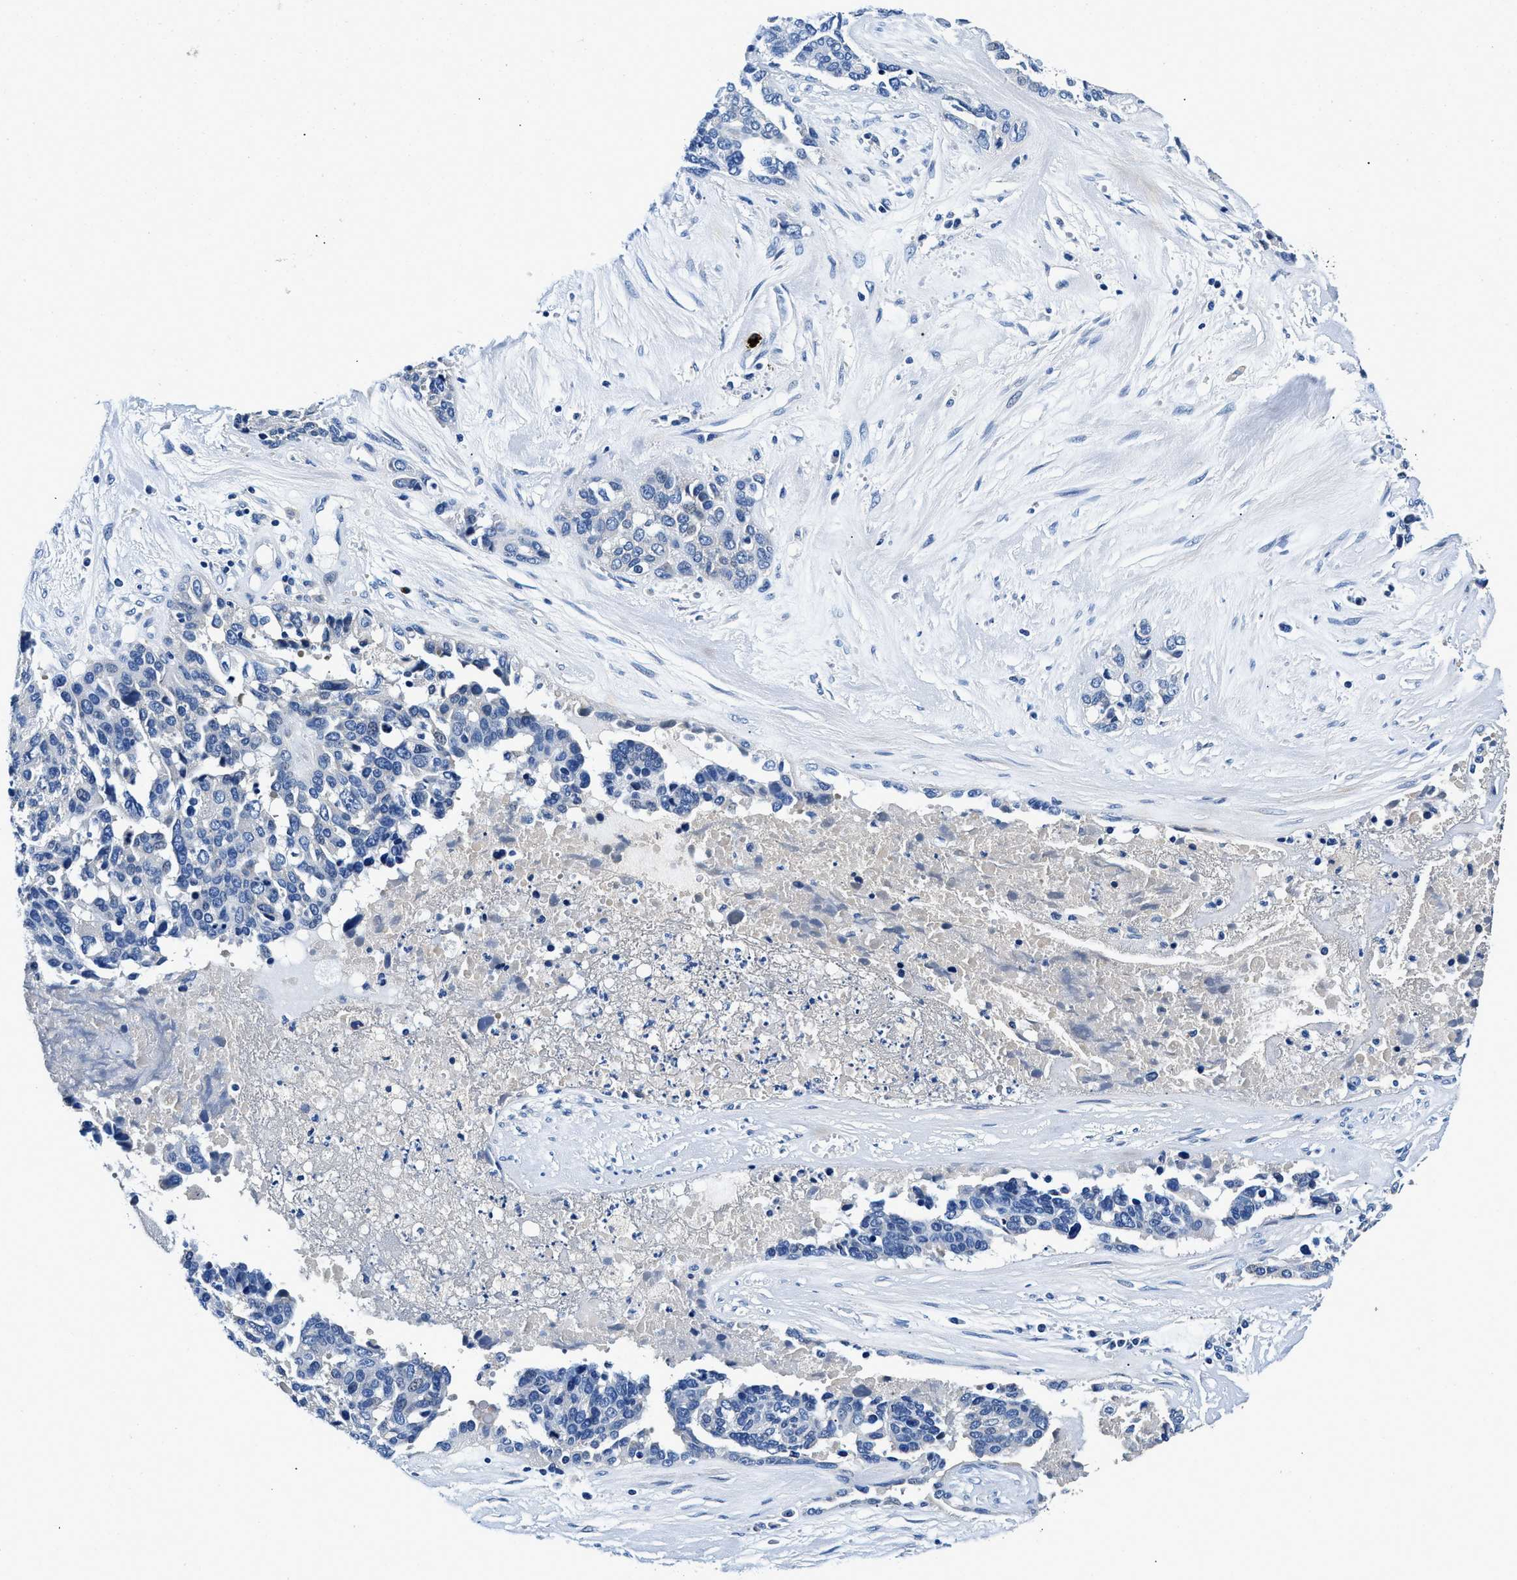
{"staining": {"intensity": "negative", "quantity": "none", "location": "none"}, "tissue": "ovarian cancer", "cell_type": "Tumor cells", "image_type": "cancer", "snomed": [{"axis": "morphology", "description": "Cystadenocarcinoma, serous, NOS"}, {"axis": "topography", "description": "Ovary"}], "caption": "Ovarian cancer (serous cystadenocarcinoma) was stained to show a protein in brown. There is no significant staining in tumor cells.", "gene": "ZFAND3", "patient": {"sex": "female", "age": 44}}